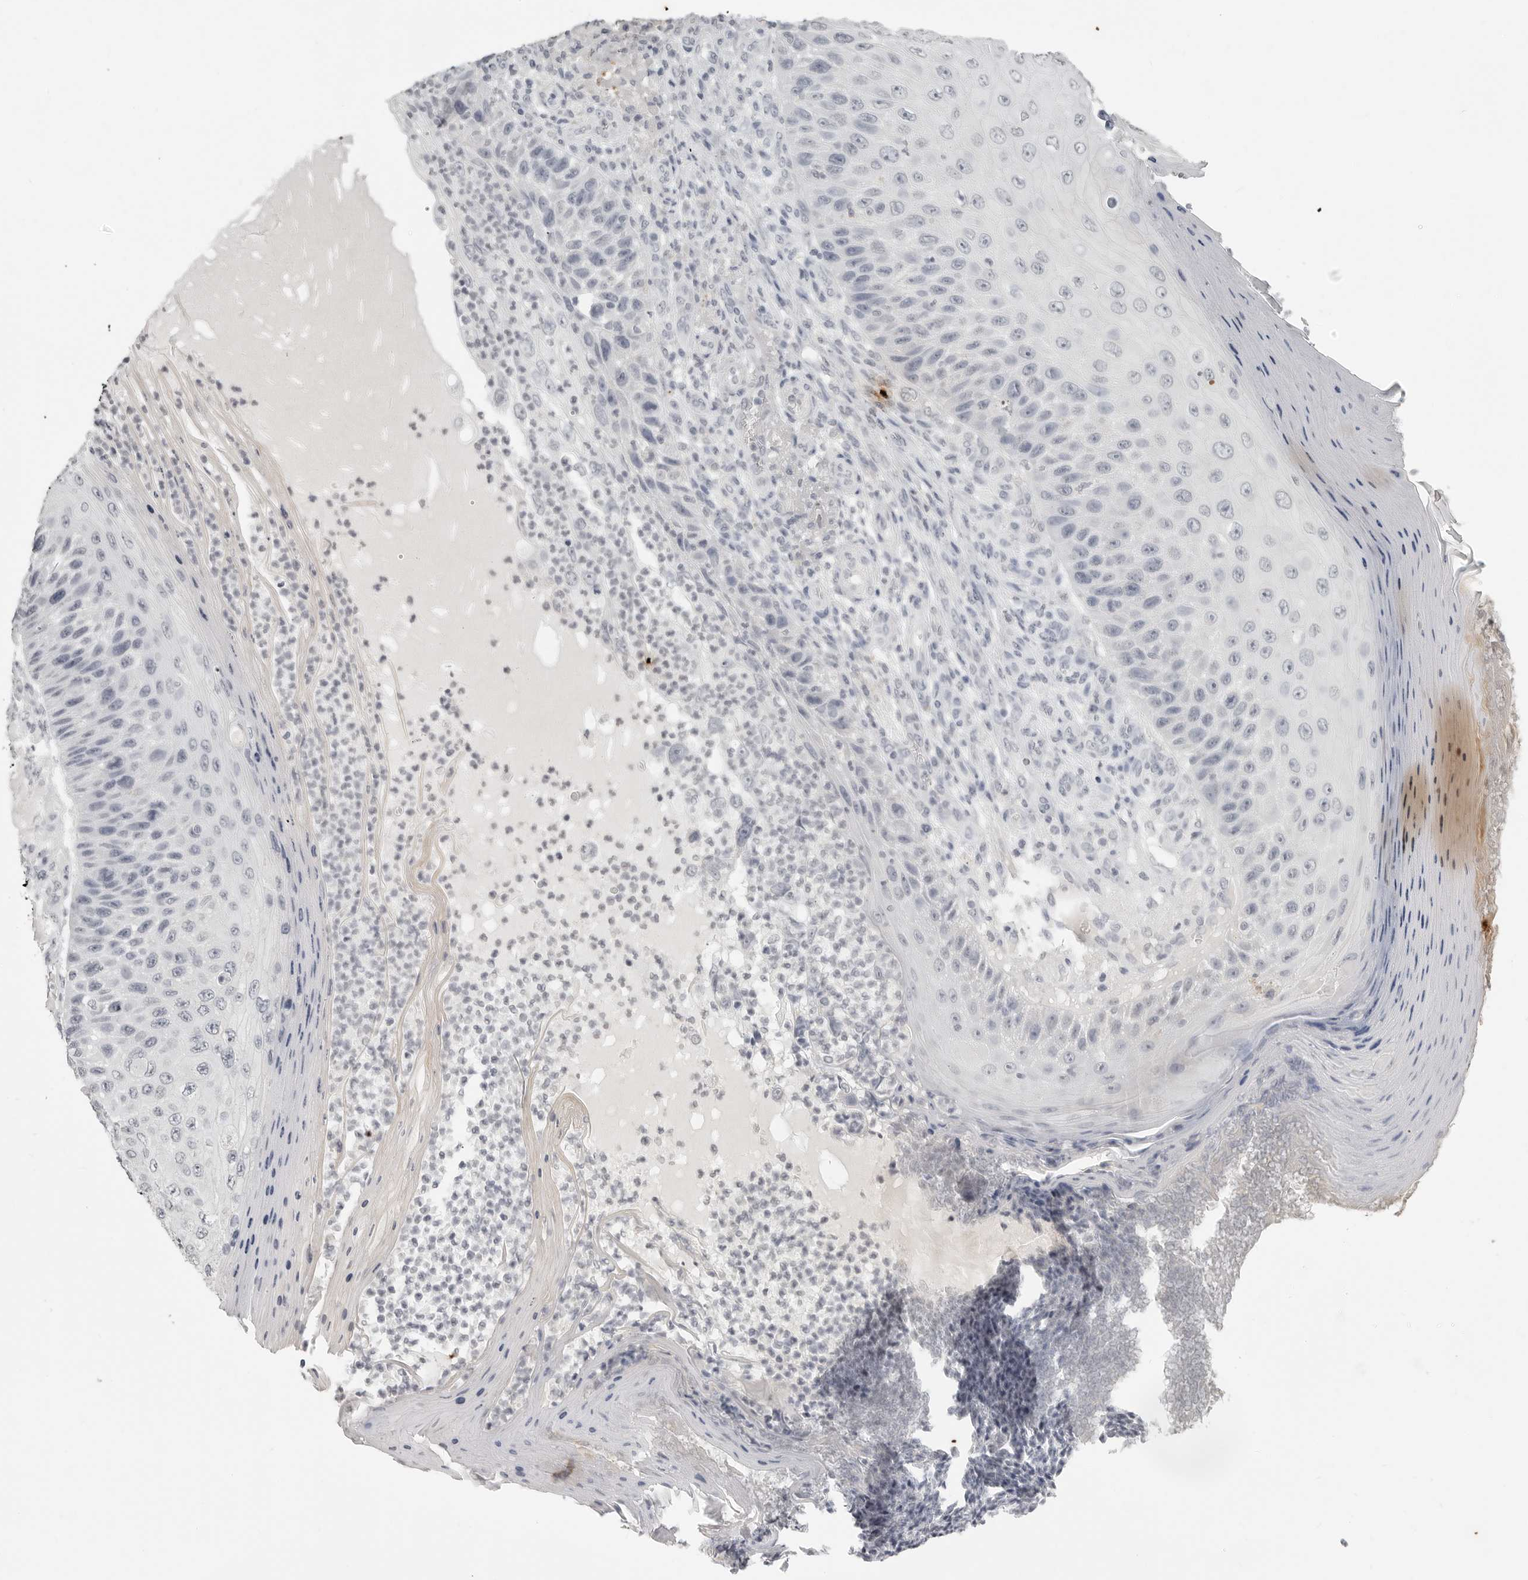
{"staining": {"intensity": "negative", "quantity": "none", "location": "none"}, "tissue": "skin cancer", "cell_type": "Tumor cells", "image_type": "cancer", "snomed": [{"axis": "morphology", "description": "Squamous cell carcinoma, NOS"}, {"axis": "topography", "description": "Skin"}], "caption": "IHC image of neoplastic tissue: skin cancer stained with DAB (3,3'-diaminobenzidine) reveals no significant protein staining in tumor cells.", "gene": "PRSS1", "patient": {"sex": "female", "age": 88}}